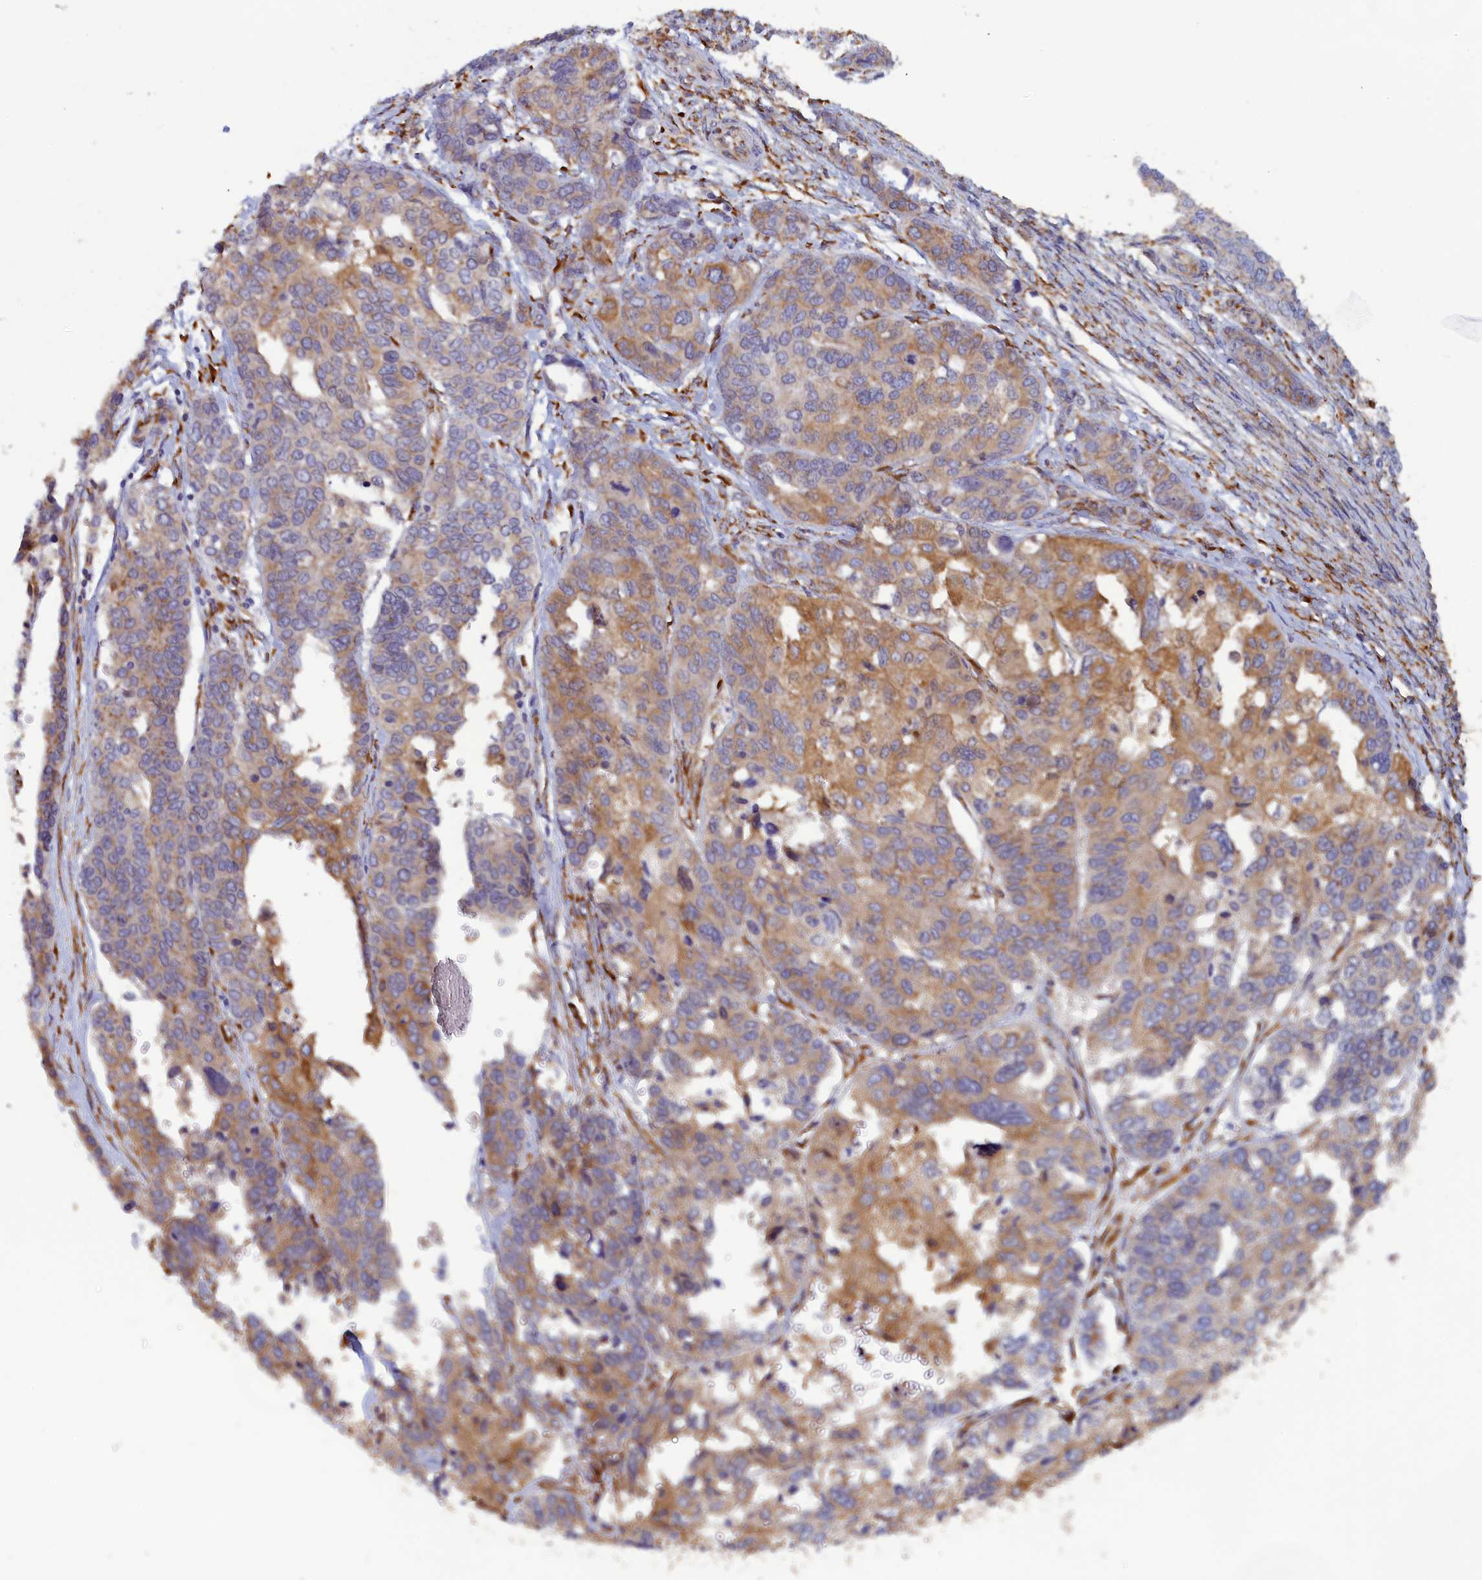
{"staining": {"intensity": "moderate", "quantity": "25%-75%", "location": "cytoplasmic/membranous"}, "tissue": "ovarian cancer", "cell_type": "Tumor cells", "image_type": "cancer", "snomed": [{"axis": "morphology", "description": "Cystadenocarcinoma, serous, NOS"}, {"axis": "topography", "description": "Ovary"}], "caption": "A histopathology image of ovarian cancer (serous cystadenocarcinoma) stained for a protein displays moderate cytoplasmic/membranous brown staining in tumor cells. The protein of interest is shown in brown color, while the nuclei are stained blue.", "gene": "CCDC68", "patient": {"sex": "female", "age": 44}}